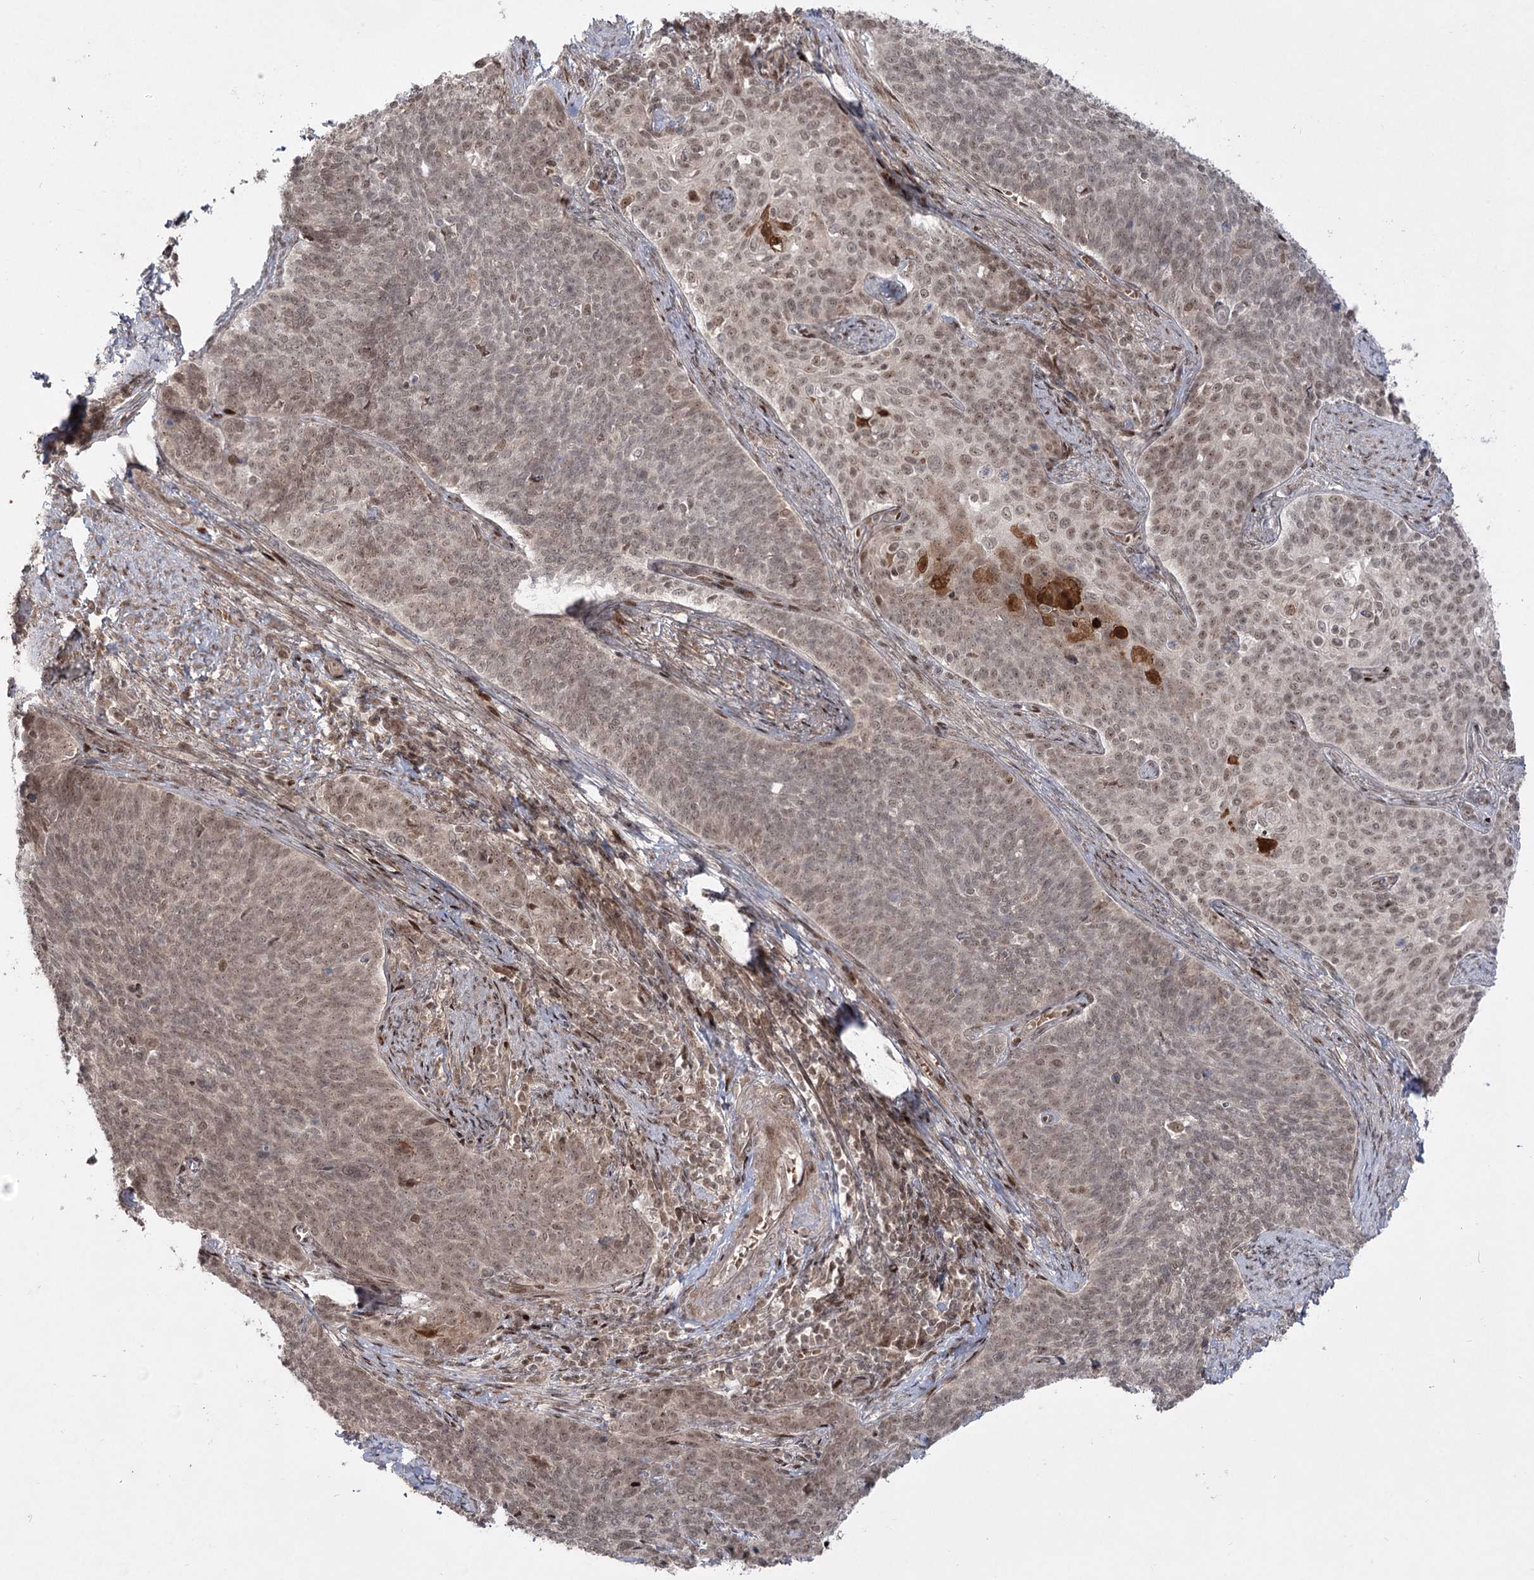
{"staining": {"intensity": "weak", "quantity": "25%-75%", "location": "nuclear"}, "tissue": "cervical cancer", "cell_type": "Tumor cells", "image_type": "cancer", "snomed": [{"axis": "morphology", "description": "Squamous cell carcinoma, NOS"}, {"axis": "topography", "description": "Cervix"}], "caption": "Immunohistochemical staining of cervical squamous cell carcinoma reveals low levels of weak nuclear protein expression in approximately 25%-75% of tumor cells.", "gene": "HELQ", "patient": {"sex": "female", "age": 39}}